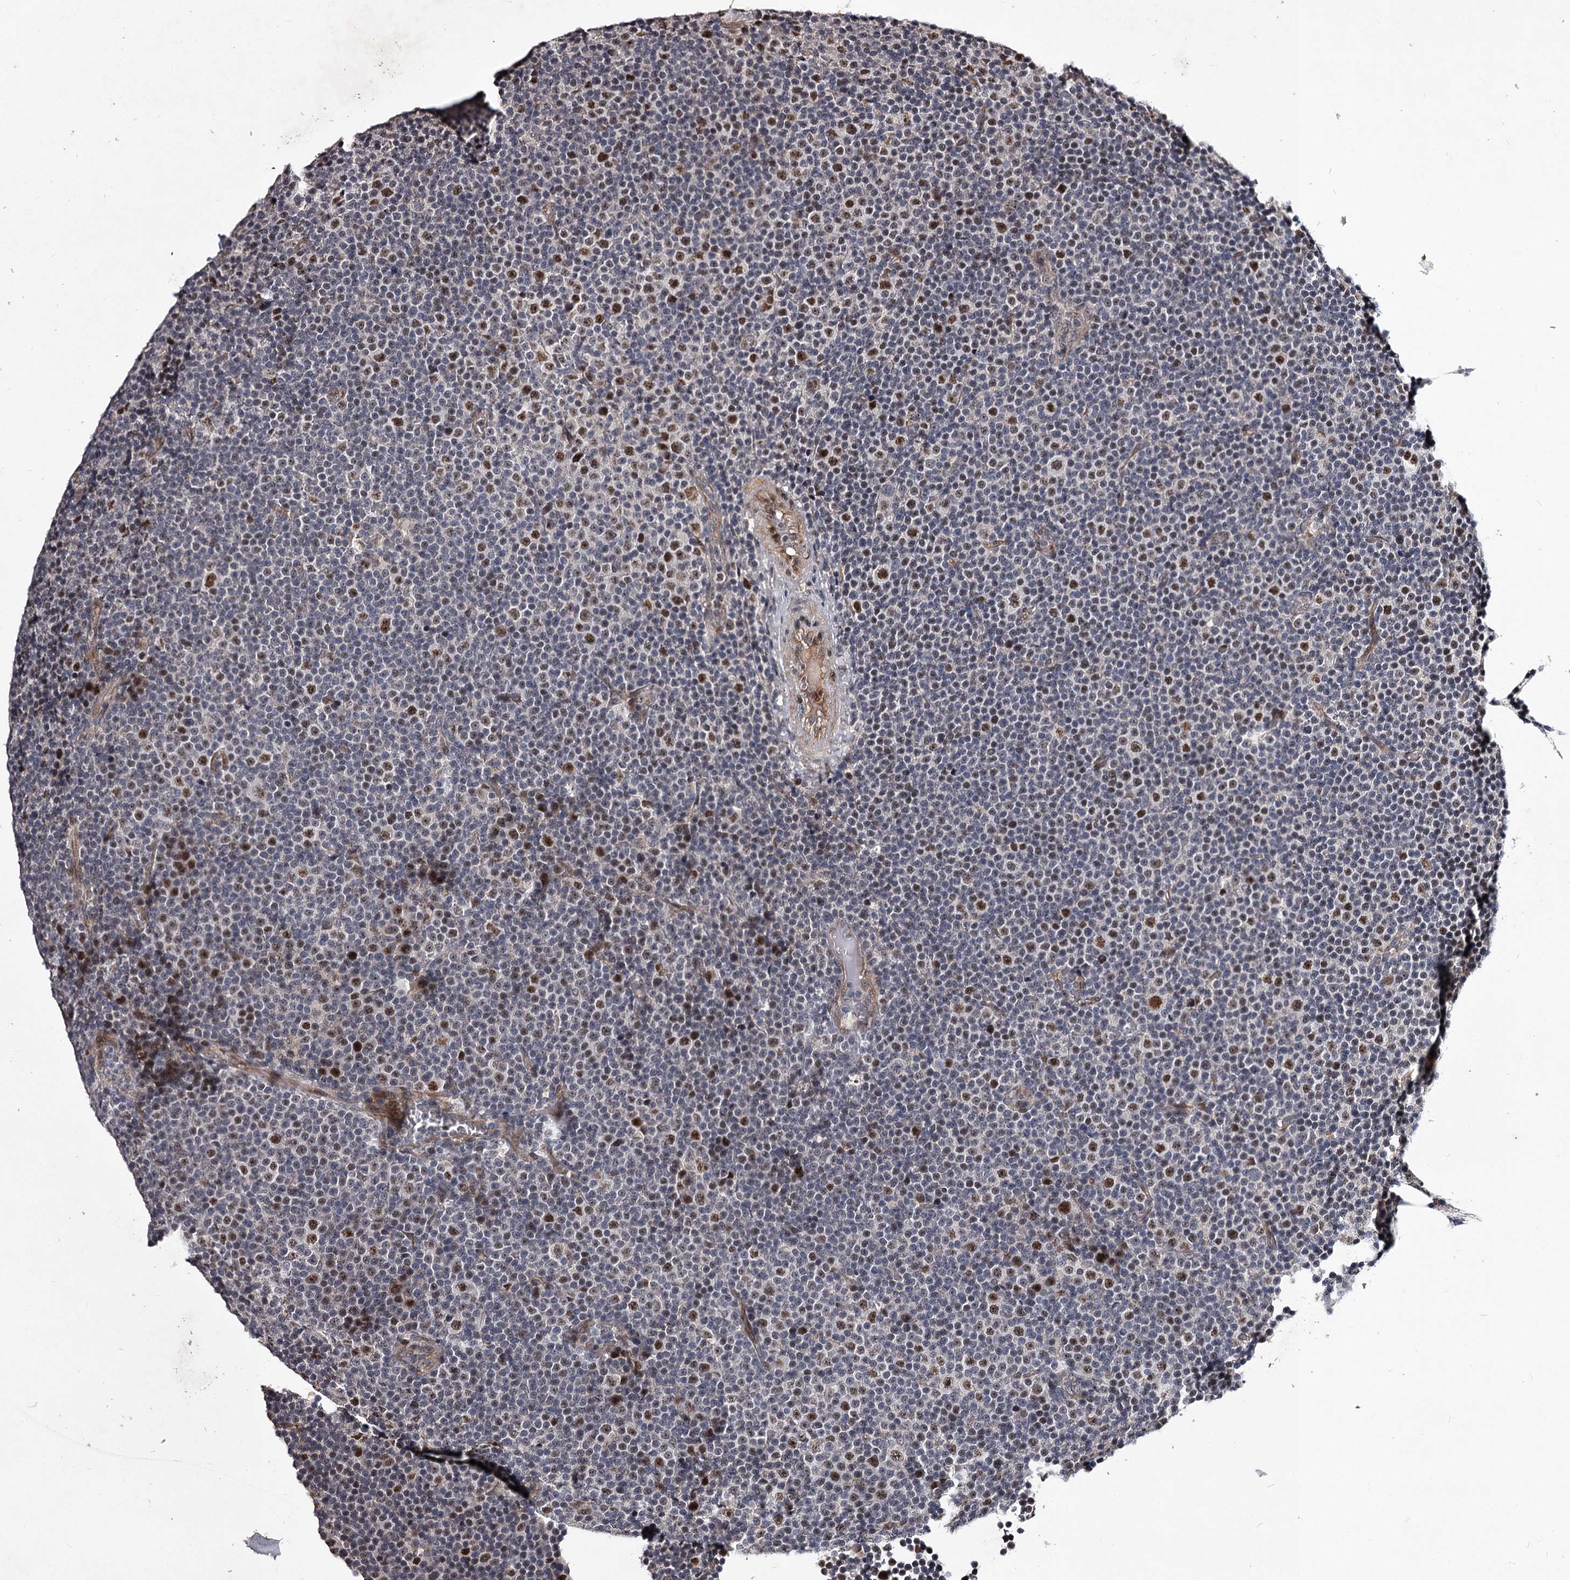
{"staining": {"intensity": "moderate", "quantity": "<25%", "location": "nuclear"}, "tissue": "lymphoma", "cell_type": "Tumor cells", "image_type": "cancer", "snomed": [{"axis": "morphology", "description": "Malignant lymphoma, non-Hodgkin's type, Low grade"}, {"axis": "topography", "description": "Lymph node"}], "caption": "Immunohistochemical staining of malignant lymphoma, non-Hodgkin's type (low-grade) exhibits low levels of moderate nuclear positivity in approximately <25% of tumor cells.", "gene": "RNF44", "patient": {"sex": "female", "age": 67}}